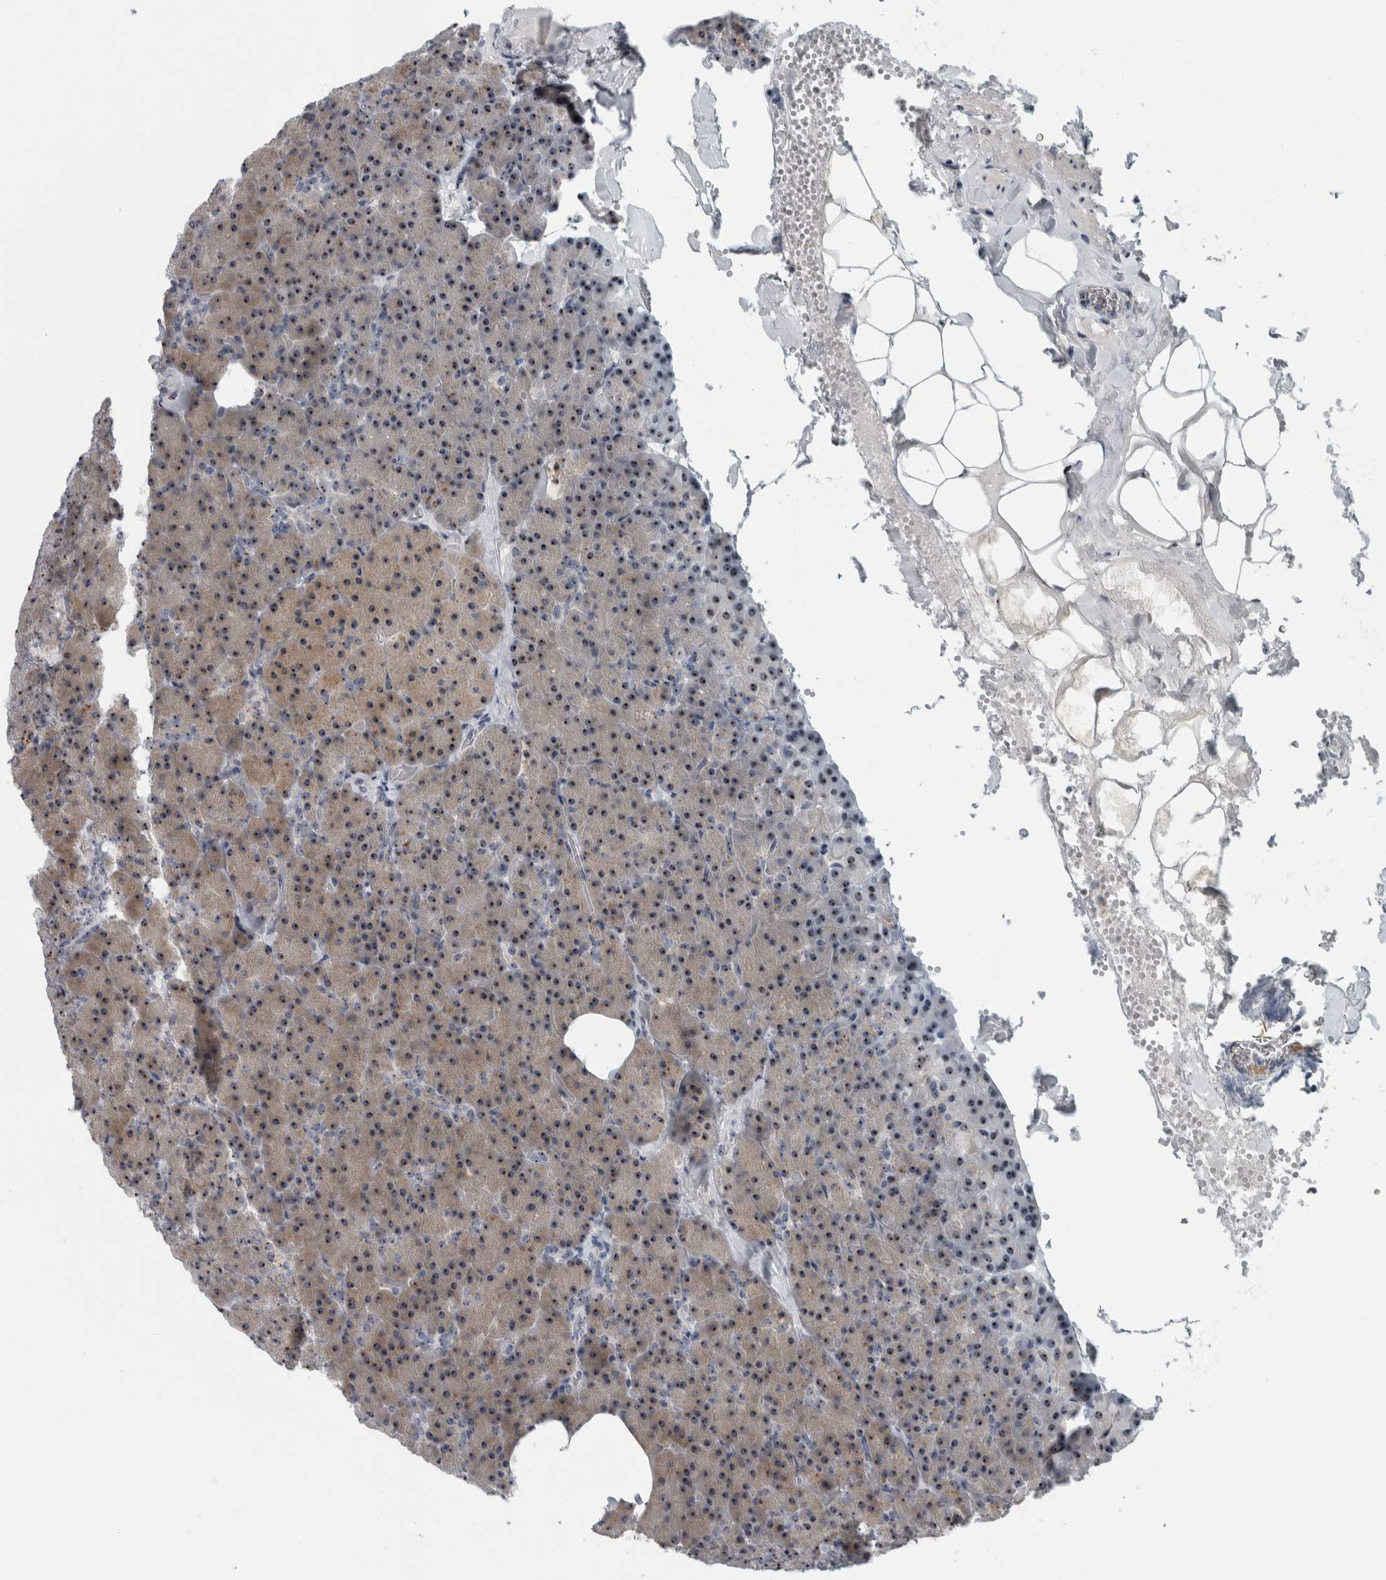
{"staining": {"intensity": "moderate", "quantity": ">75%", "location": "nuclear"}, "tissue": "pancreas", "cell_type": "Exocrine glandular cells", "image_type": "normal", "snomed": [{"axis": "morphology", "description": "Normal tissue, NOS"}, {"axis": "morphology", "description": "Carcinoid, malignant, NOS"}, {"axis": "topography", "description": "Pancreas"}], "caption": "Immunohistochemistry histopathology image of normal pancreas: human pancreas stained using IHC exhibits medium levels of moderate protein expression localized specifically in the nuclear of exocrine glandular cells, appearing as a nuclear brown color.", "gene": "UTP6", "patient": {"sex": "female", "age": 35}}